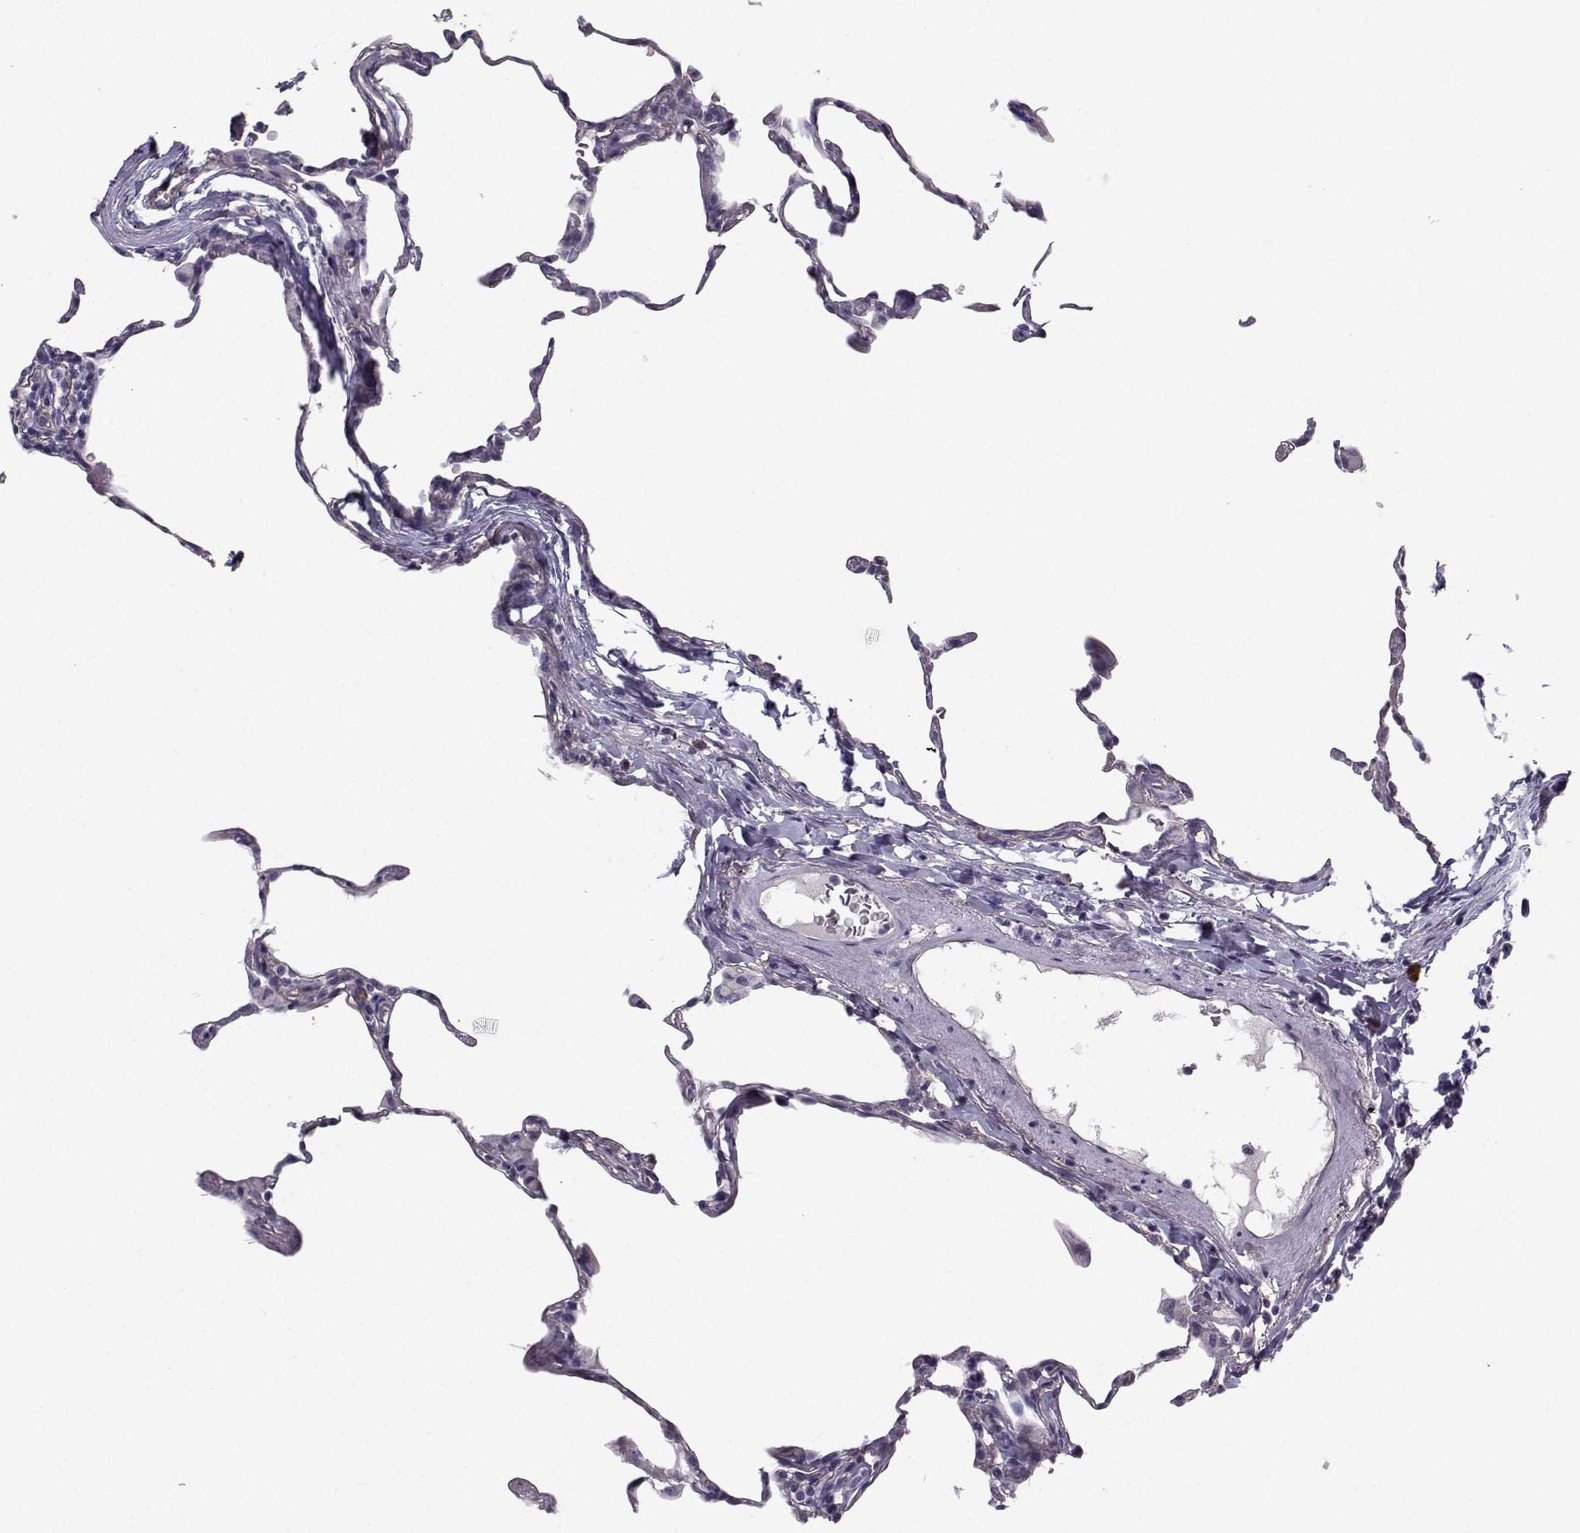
{"staining": {"intensity": "negative", "quantity": "none", "location": "none"}, "tissue": "lung", "cell_type": "Alveolar cells", "image_type": "normal", "snomed": [{"axis": "morphology", "description": "Normal tissue, NOS"}, {"axis": "topography", "description": "Lung"}], "caption": "Micrograph shows no protein positivity in alveolar cells of unremarkable lung.", "gene": "QPCT", "patient": {"sex": "female", "age": 57}}